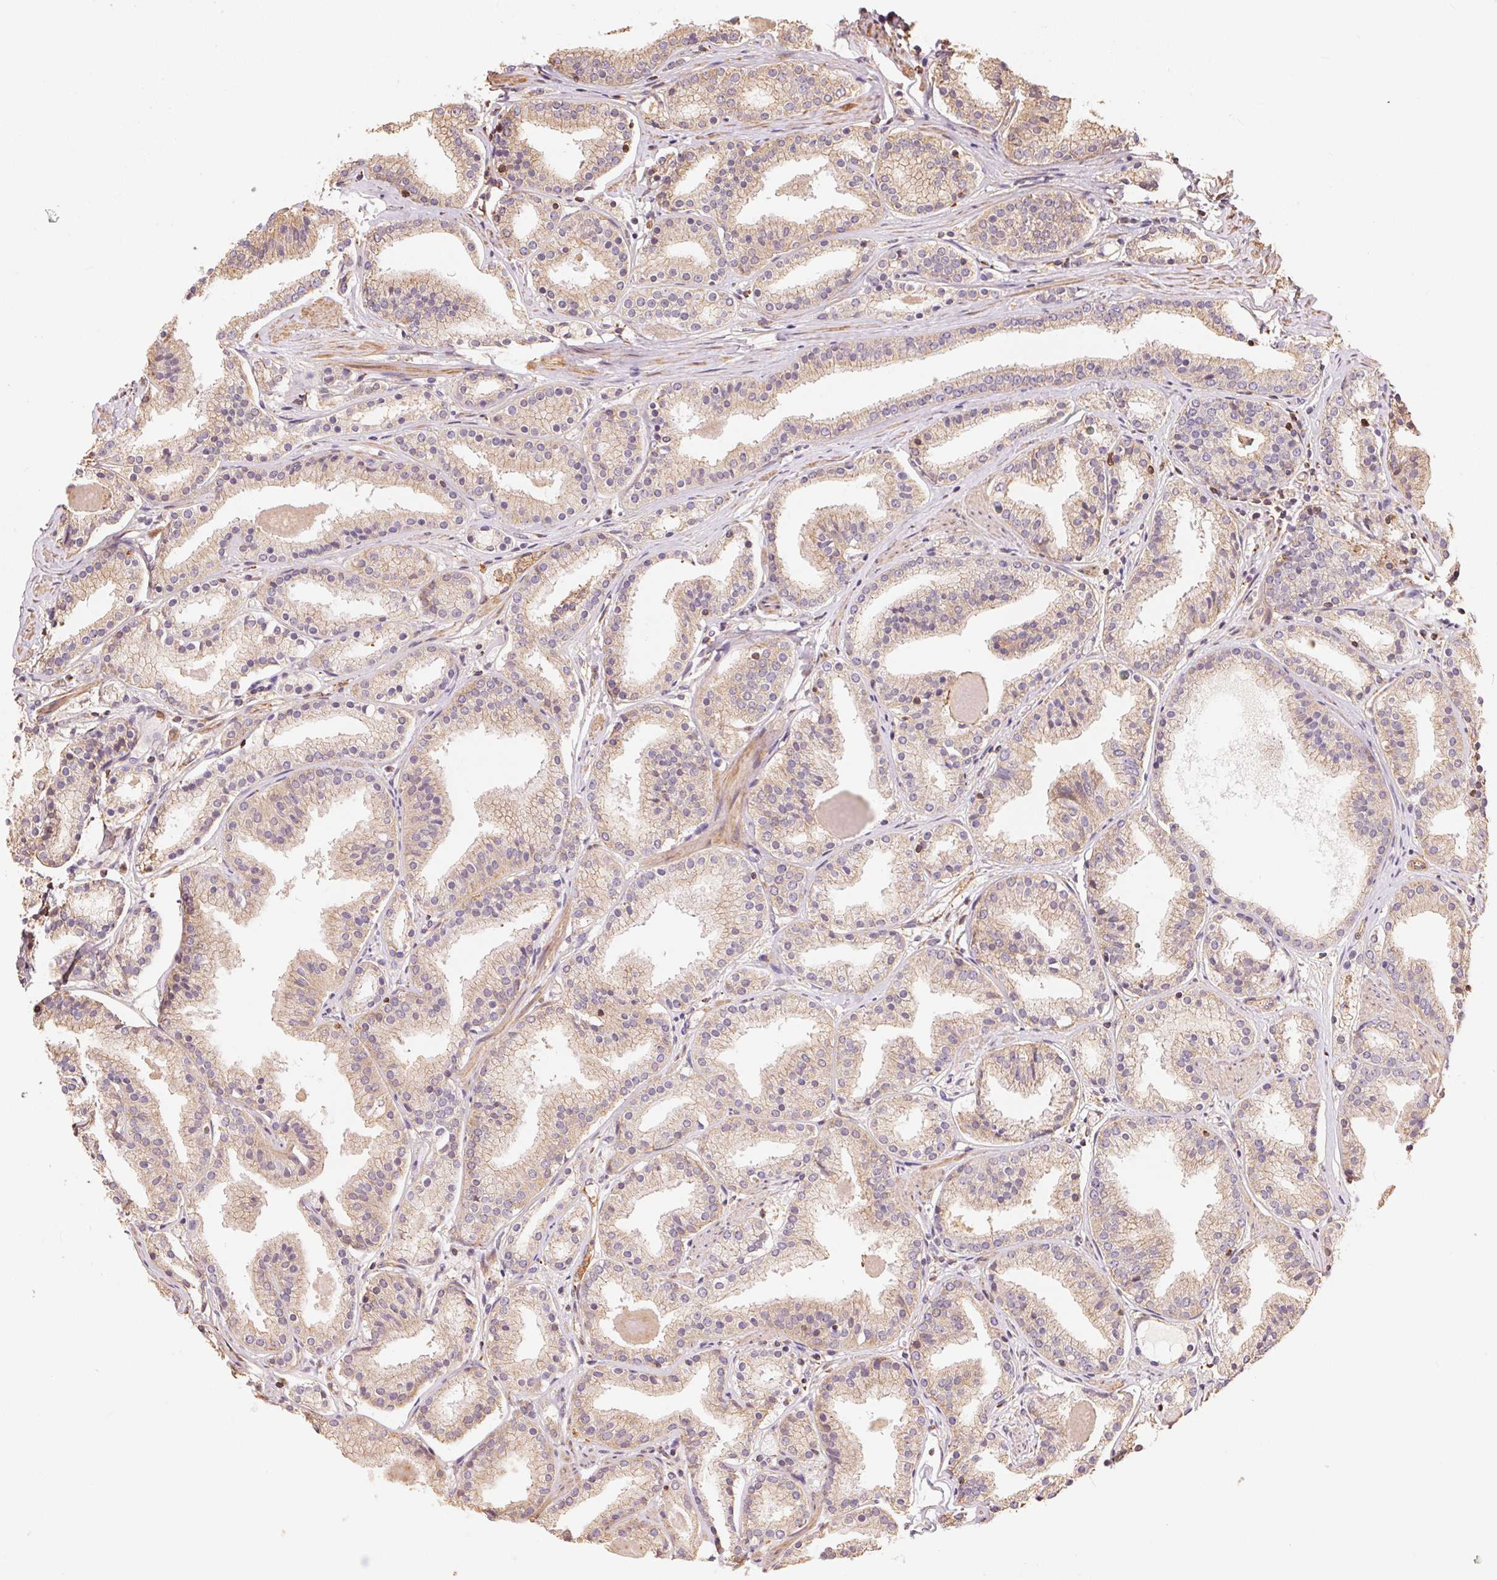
{"staining": {"intensity": "weak", "quantity": "<25%", "location": "cytoplasmic/membranous"}, "tissue": "prostate cancer", "cell_type": "Tumor cells", "image_type": "cancer", "snomed": [{"axis": "morphology", "description": "Adenocarcinoma, High grade"}, {"axis": "topography", "description": "Prostate"}], "caption": "The immunohistochemistry (IHC) micrograph has no significant positivity in tumor cells of adenocarcinoma (high-grade) (prostate) tissue.", "gene": "FRAS1", "patient": {"sex": "male", "age": 63}}